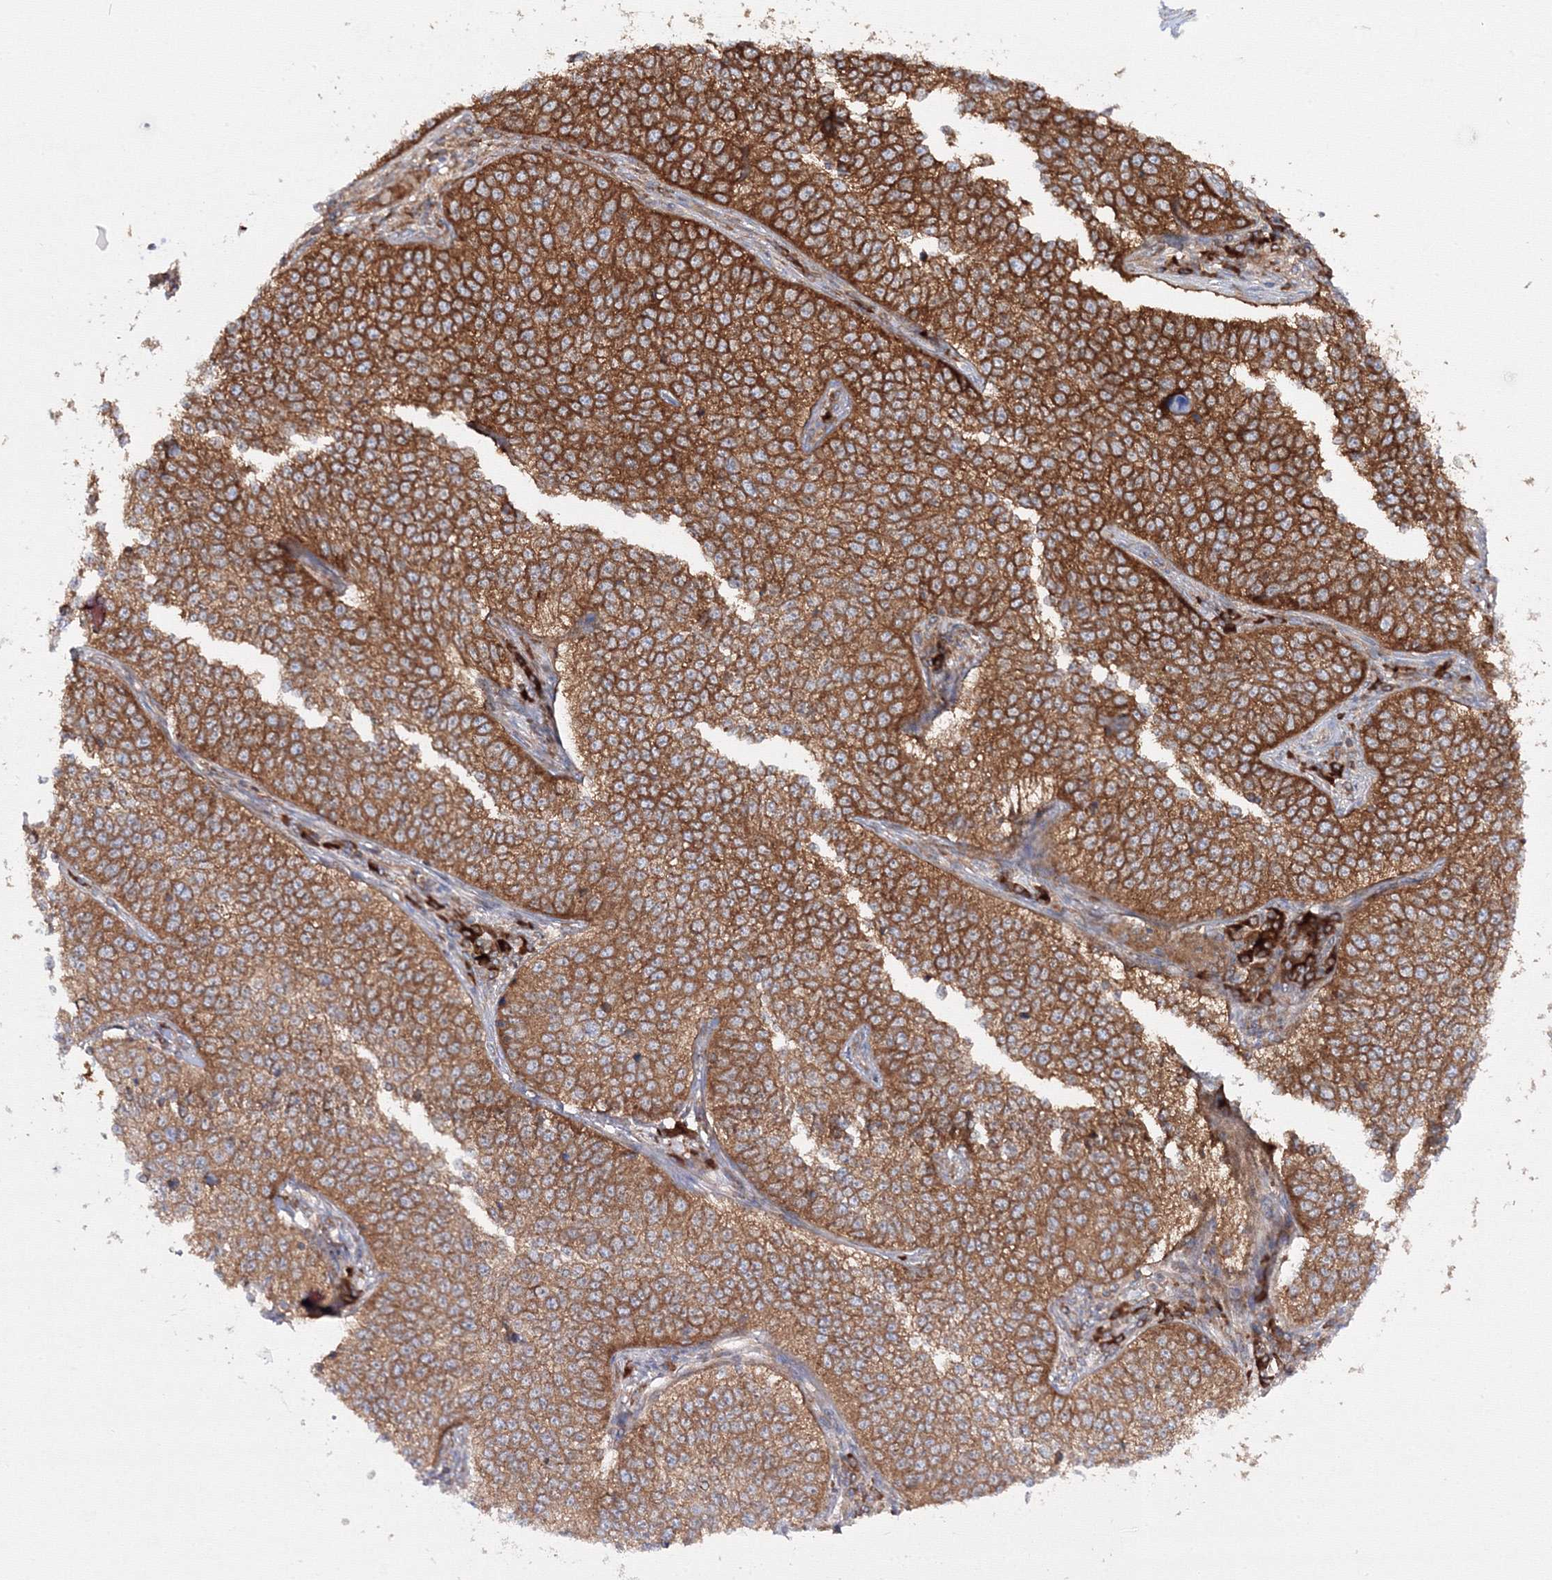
{"staining": {"intensity": "strong", "quantity": ">75%", "location": "cytoplasmic/membranous"}, "tissue": "cervical cancer", "cell_type": "Tumor cells", "image_type": "cancer", "snomed": [{"axis": "morphology", "description": "Squamous cell carcinoma, NOS"}, {"axis": "topography", "description": "Cervix"}], "caption": "Tumor cells exhibit high levels of strong cytoplasmic/membranous positivity in about >75% of cells in human cervical squamous cell carcinoma. (DAB (3,3'-diaminobenzidine) IHC, brown staining for protein, blue staining for nuclei).", "gene": "HARS1", "patient": {"sex": "female", "age": 35}}